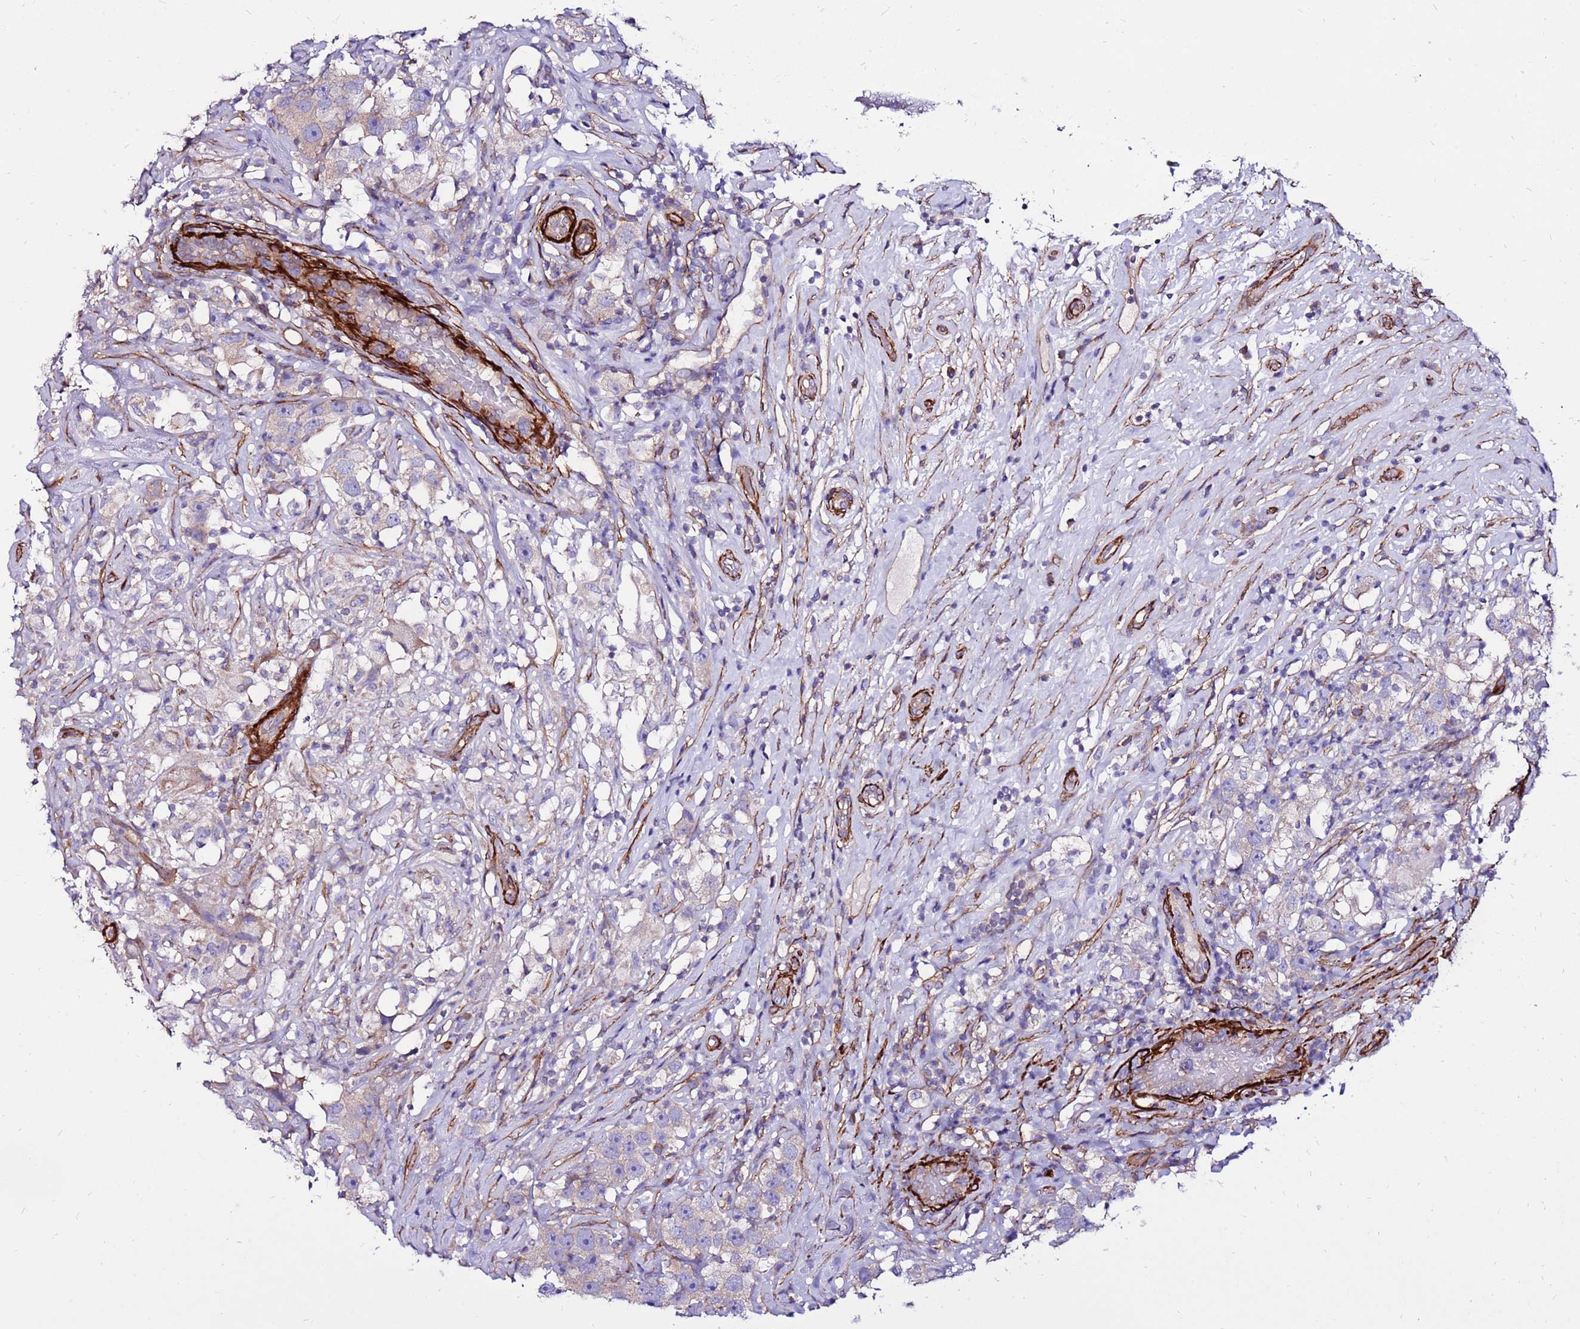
{"staining": {"intensity": "weak", "quantity": "<25%", "location": "cytoplasmic/membranous"}, "tissue": "testis cancer", "cell_type": "Tumor cells", "image_type": "cancer", "snomed": [{"axis": "morphology", "description": "Seminoma, NOS"}, {"axis": "topography", "description": "Testis"}], "caption": "IHC of testis seminoma demonstrates no positivity in tumor cells.", "gene": "EI24", "patient": {"sex": "male", "age": 49}}